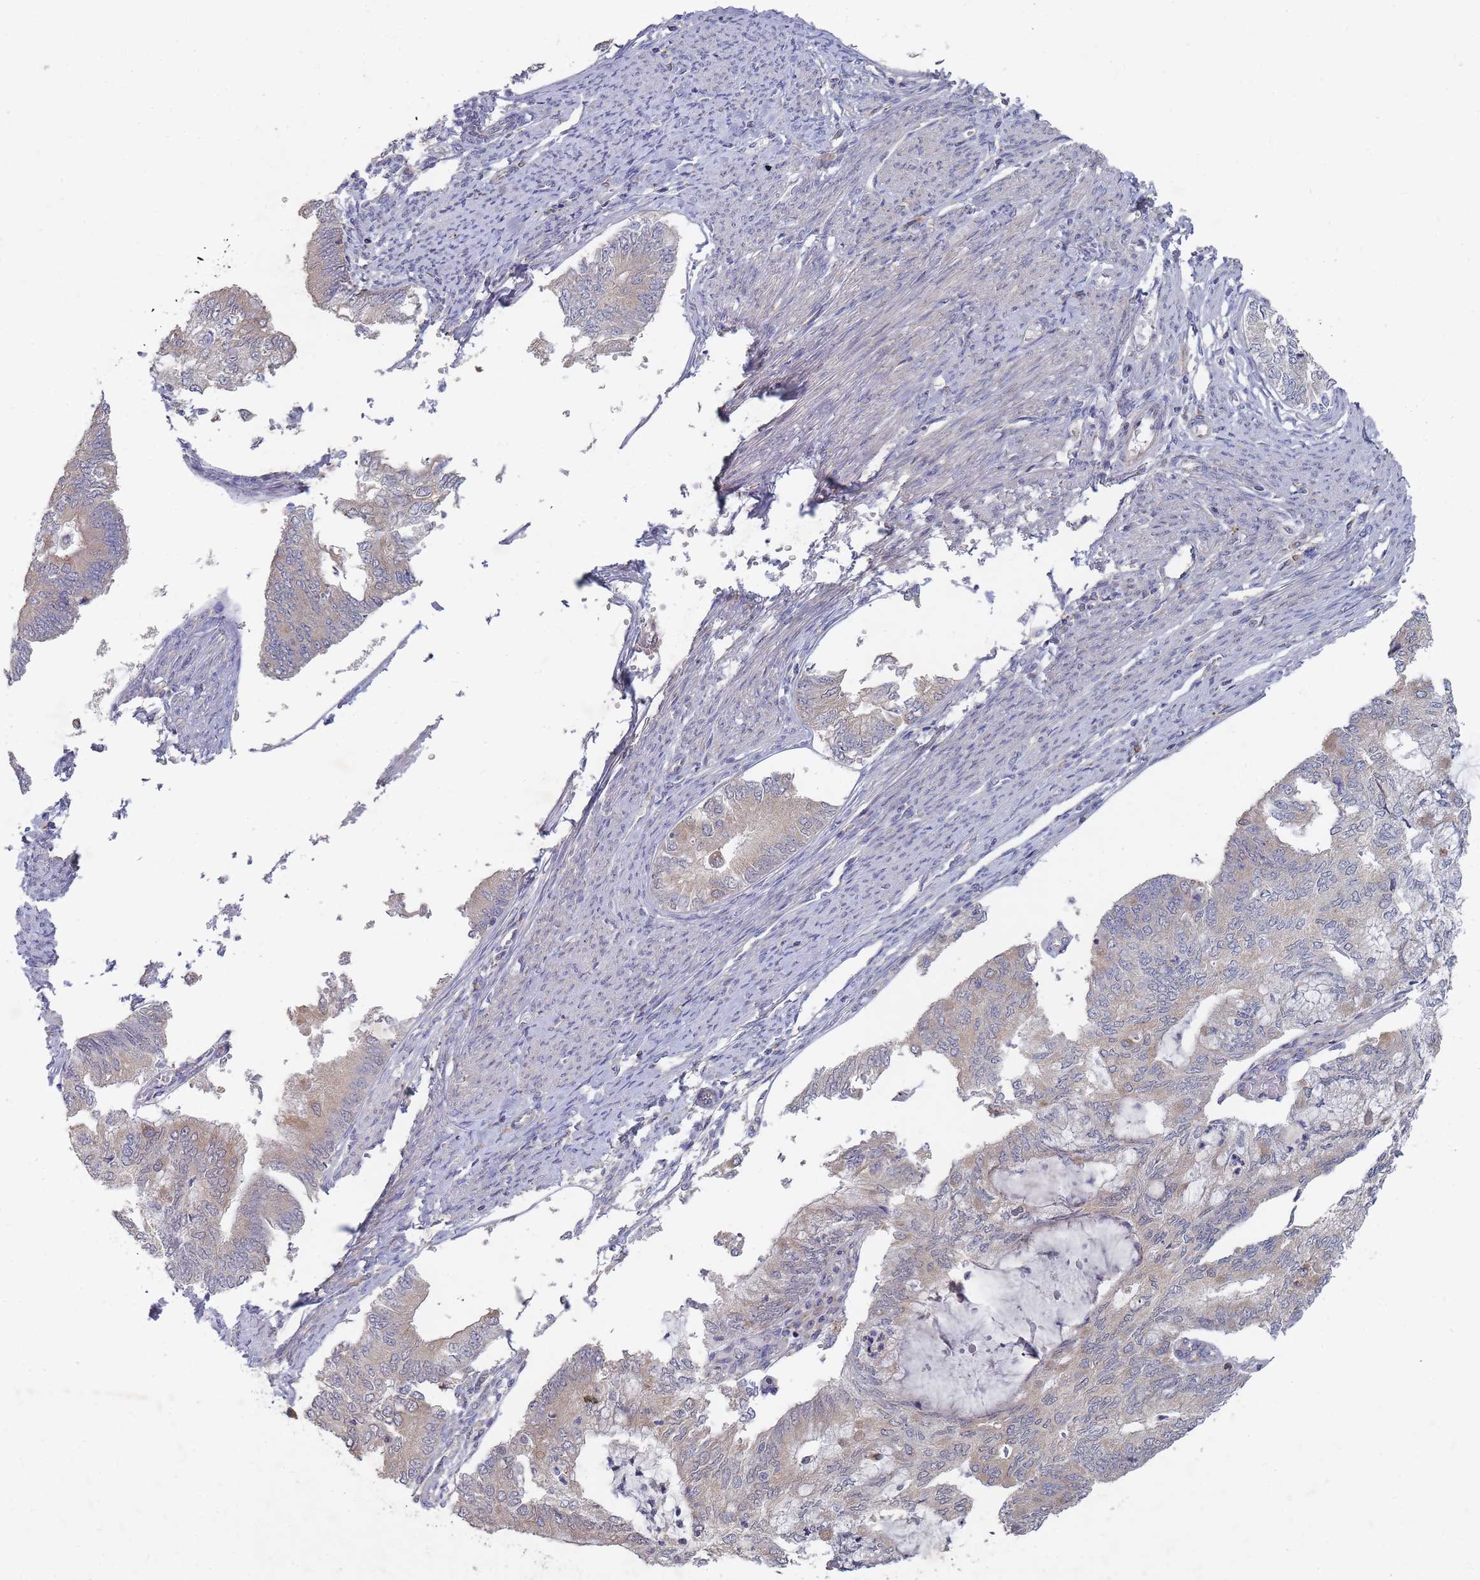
{"staining": {"intensity": "negative", "quantity": "none", "location": "none"}, "tissue": "endometrial cancer", "cell_type": "Tumor cells", "image_type": "cancer", "snomed": [{"axis": "morphology", "description": "Adenocarcinoma, NOS"}, {"axis": "topography", "description": "Endometrium"}], "caption": "High magnification brightfield microscopy of adenocarcinoma (endometrial) stained with DAB (3,3'-diaminobenzidine) (brown) and counterstained with hematoxylin (blue): tumor cells show no significant staining.", "gene": "SLC35F5", "patient": {"sex": "female", "age": 68}}